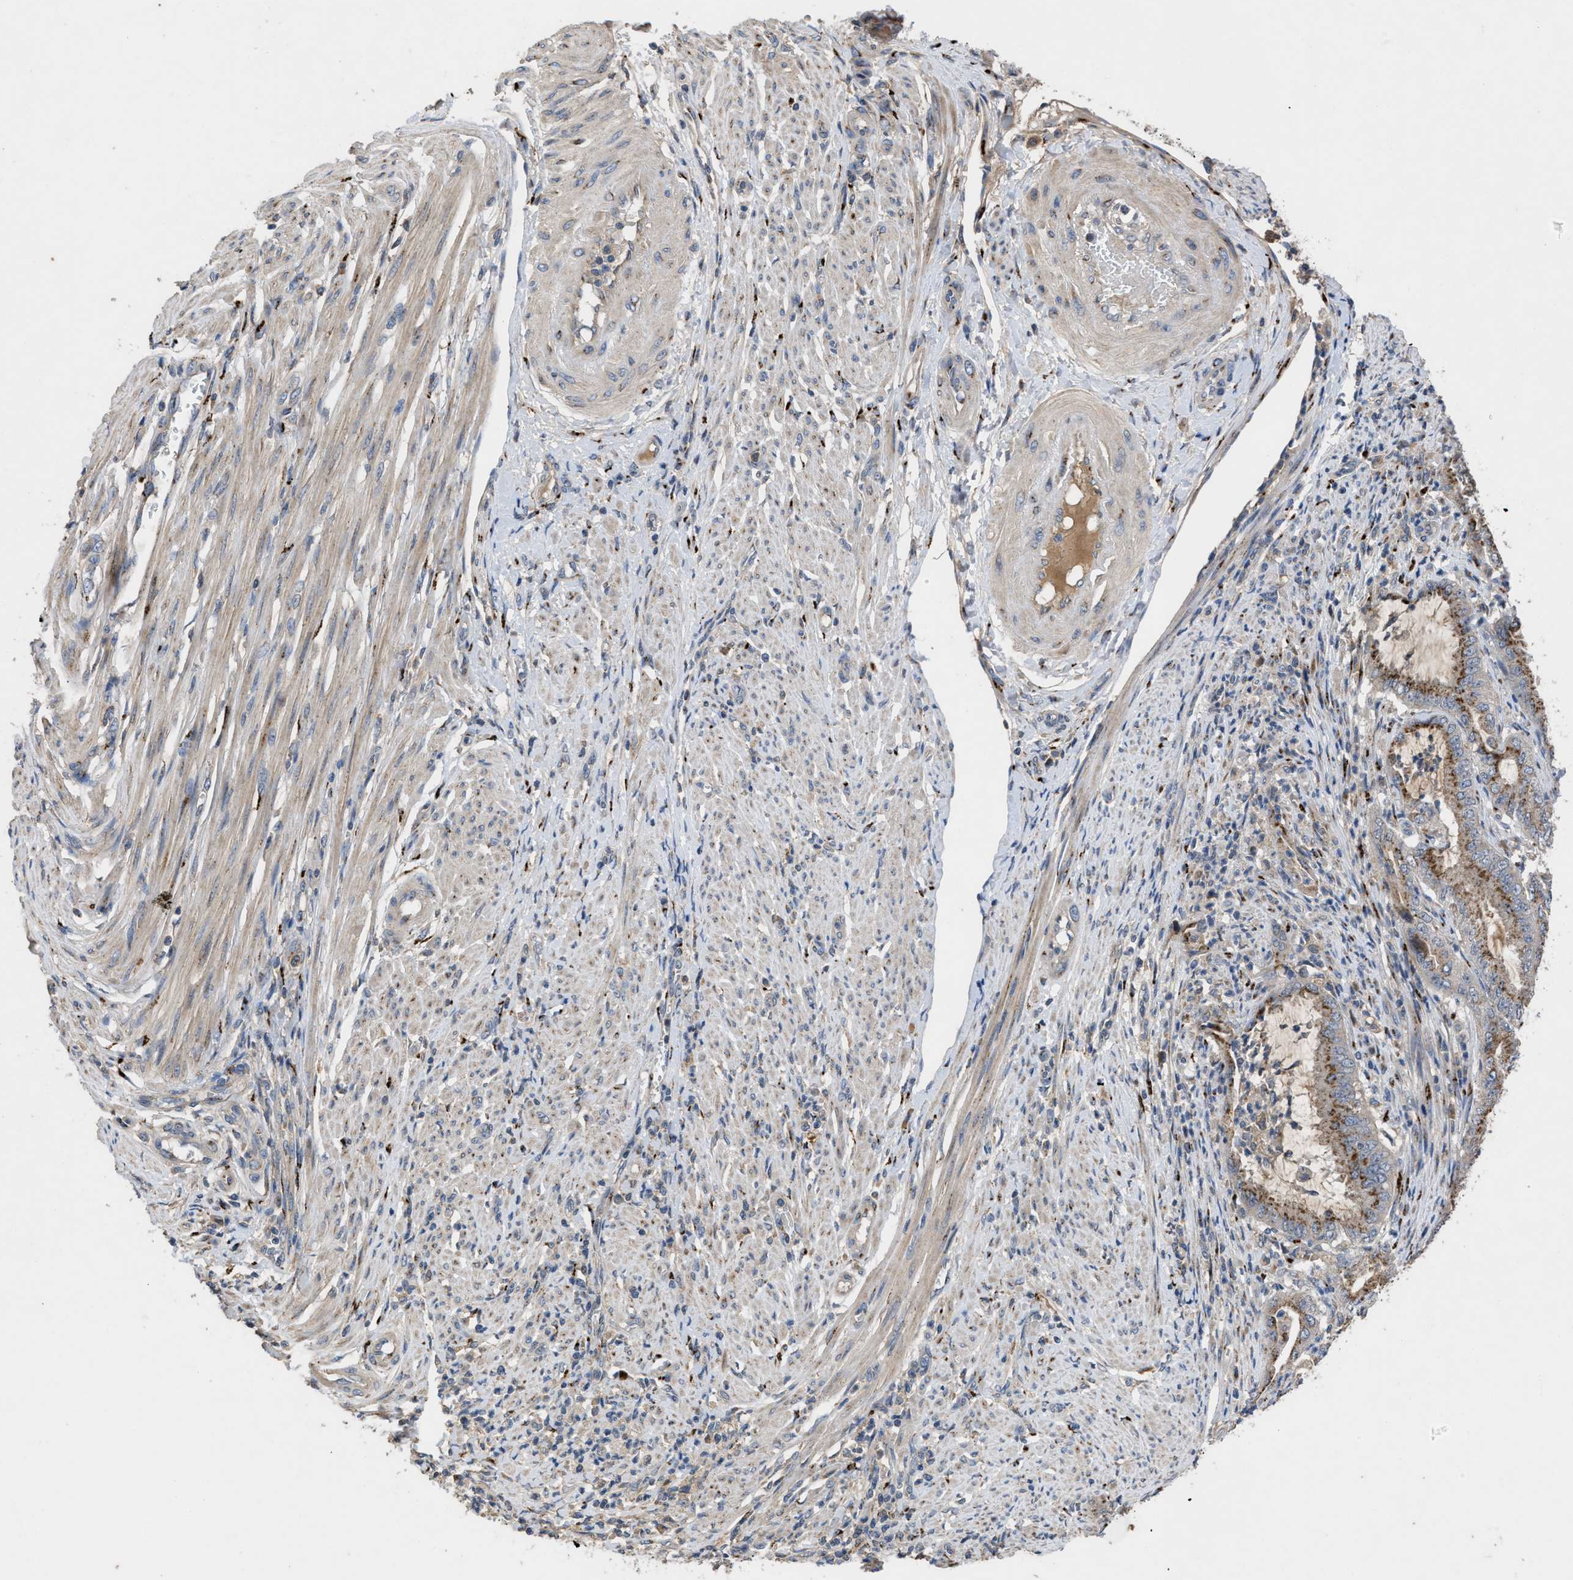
{"staining": {"intensity": "moderate", "quantity": ">75%", "location": "cytoplasmic/membranous"}, "tissue": "endometrial cancer", "cell_type": "Tumor cells", "image_type": "cancer", "snomed": [{"axis": "morphology", "description": "Adenocarcinoma, NOS"}, {"axis": "topography", "description": "Endometrium"}], "caption": "Immunohistochemical staining of adenocarcinoma (endometrial) exhibits medium levels of moderate cytoplasmic/membranous staining in approximately >75% of tumor cells.", "gene": "SIK2", "patient": {"sex": "female", "age": 70}}